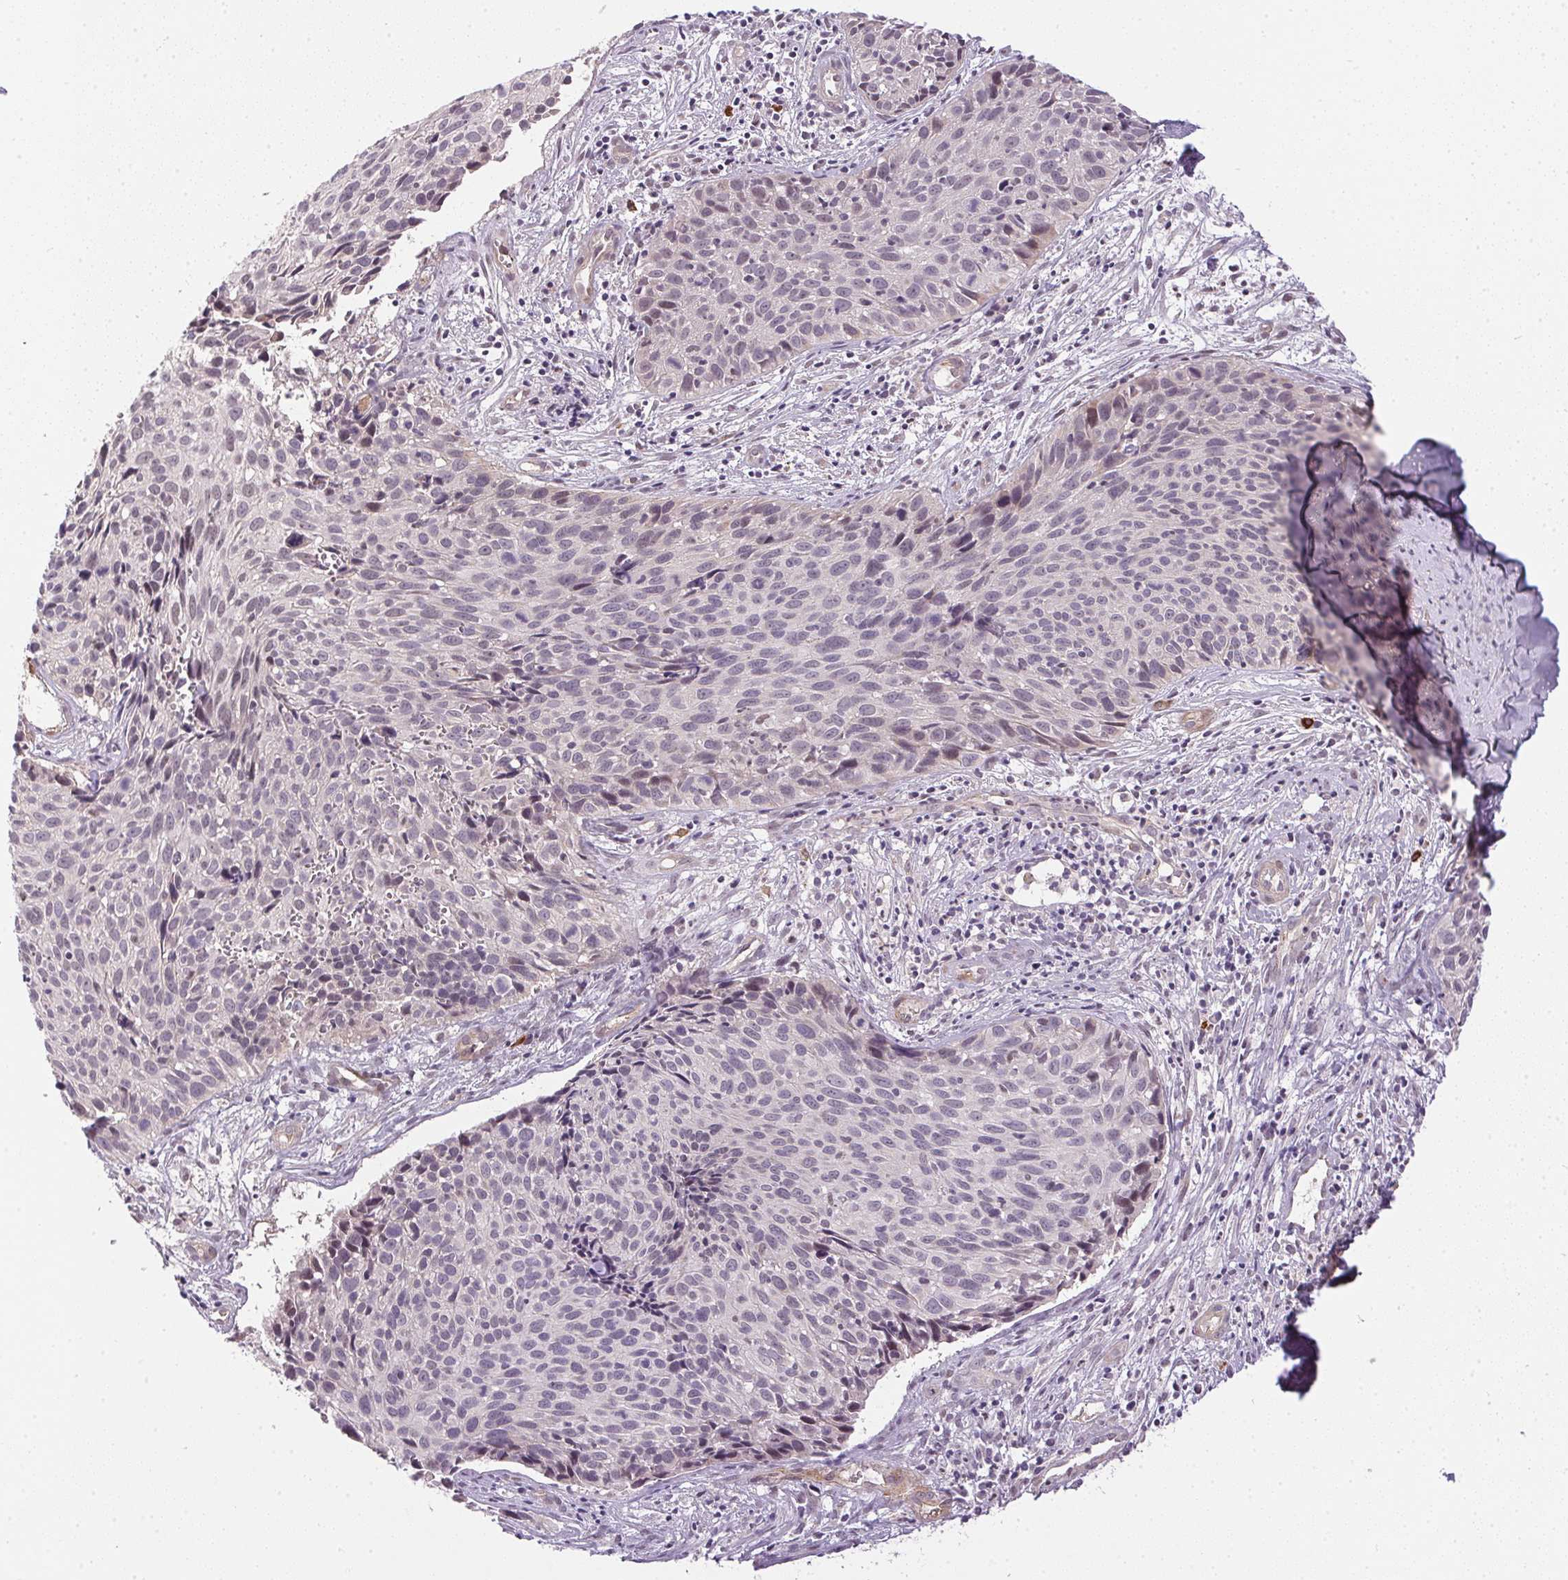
{"staining": {"intensity": "negative", "quantity": "none", "location": "none"}, "tissue": "cervical cancer", "cell_type": "Tumor cells", "image_type": "cancer", "snomed": [{"axis": "morphology", "description": "Squamous cell carcinoma, NOS"}, {"axis": "topography", "description": "Cervix"}], "caption": "A histopathology image of human cervical cancer (squamous cell carcinoma) is negative for staining in tumor cells.", "gene": "CFAP92", "patient": {"sex": "female", "age": 30}}